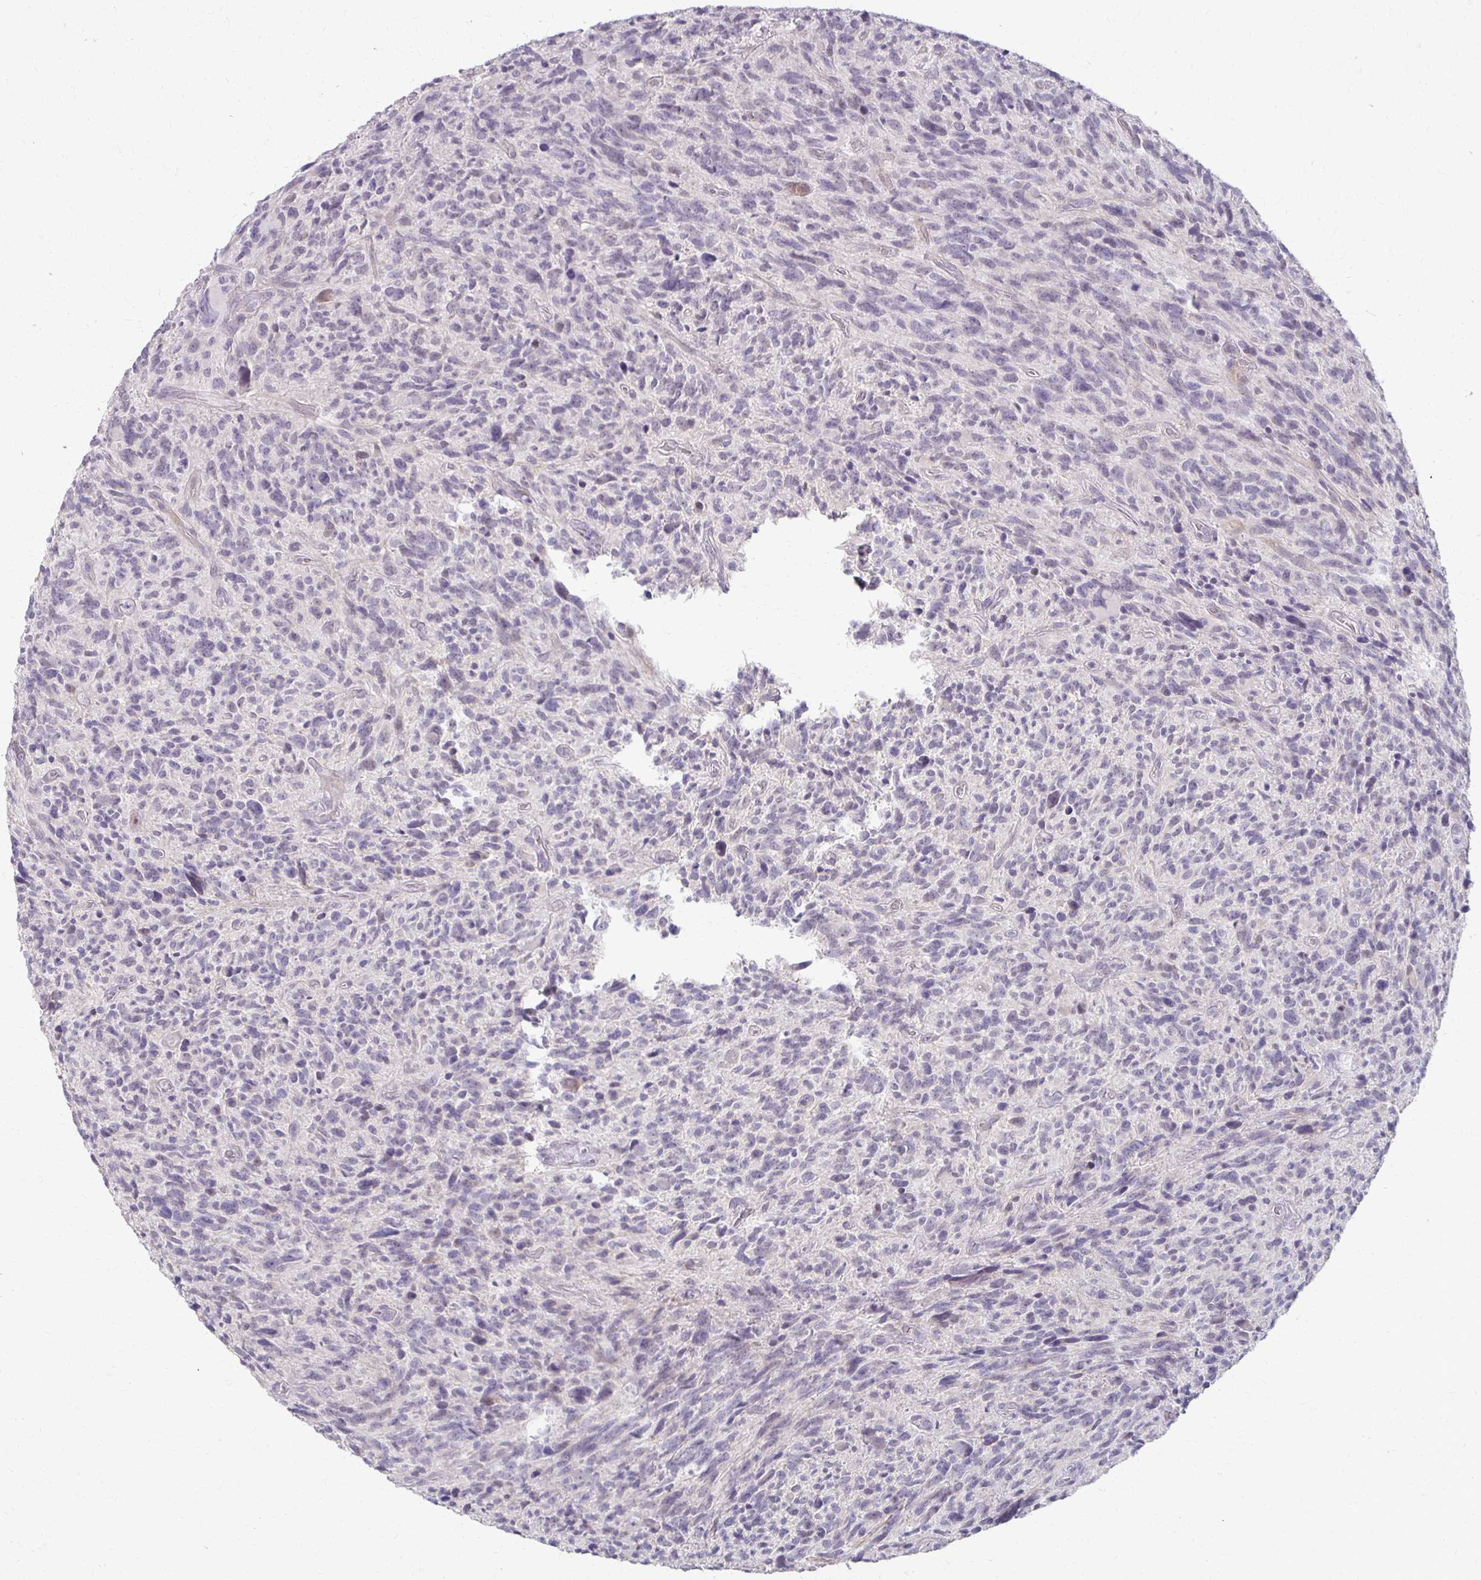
{"staining": {"intensity": "negative", "quantity": "none", "location": "none"}, "tissue": "glioma", "cell_type": "Tumor cells", "image_type": "cancer", "snomed": [{"axis": "morphology", "description": "Glioma, malignant, High grade"}, {"axis": "topography", "description": "Brain"}], "caption": "The IHC micrograph has no significant staining in tumor cells of glioma tissue. Brightfield microscopy of immunohistochemistry (IHC) stained with DAB (3,3'-diaminobenzidine) (brown) and hematoxylin (blue), captured at high magnification.", "gene": "FOXO4", "patient": {"sex": "male", "age": 46}}